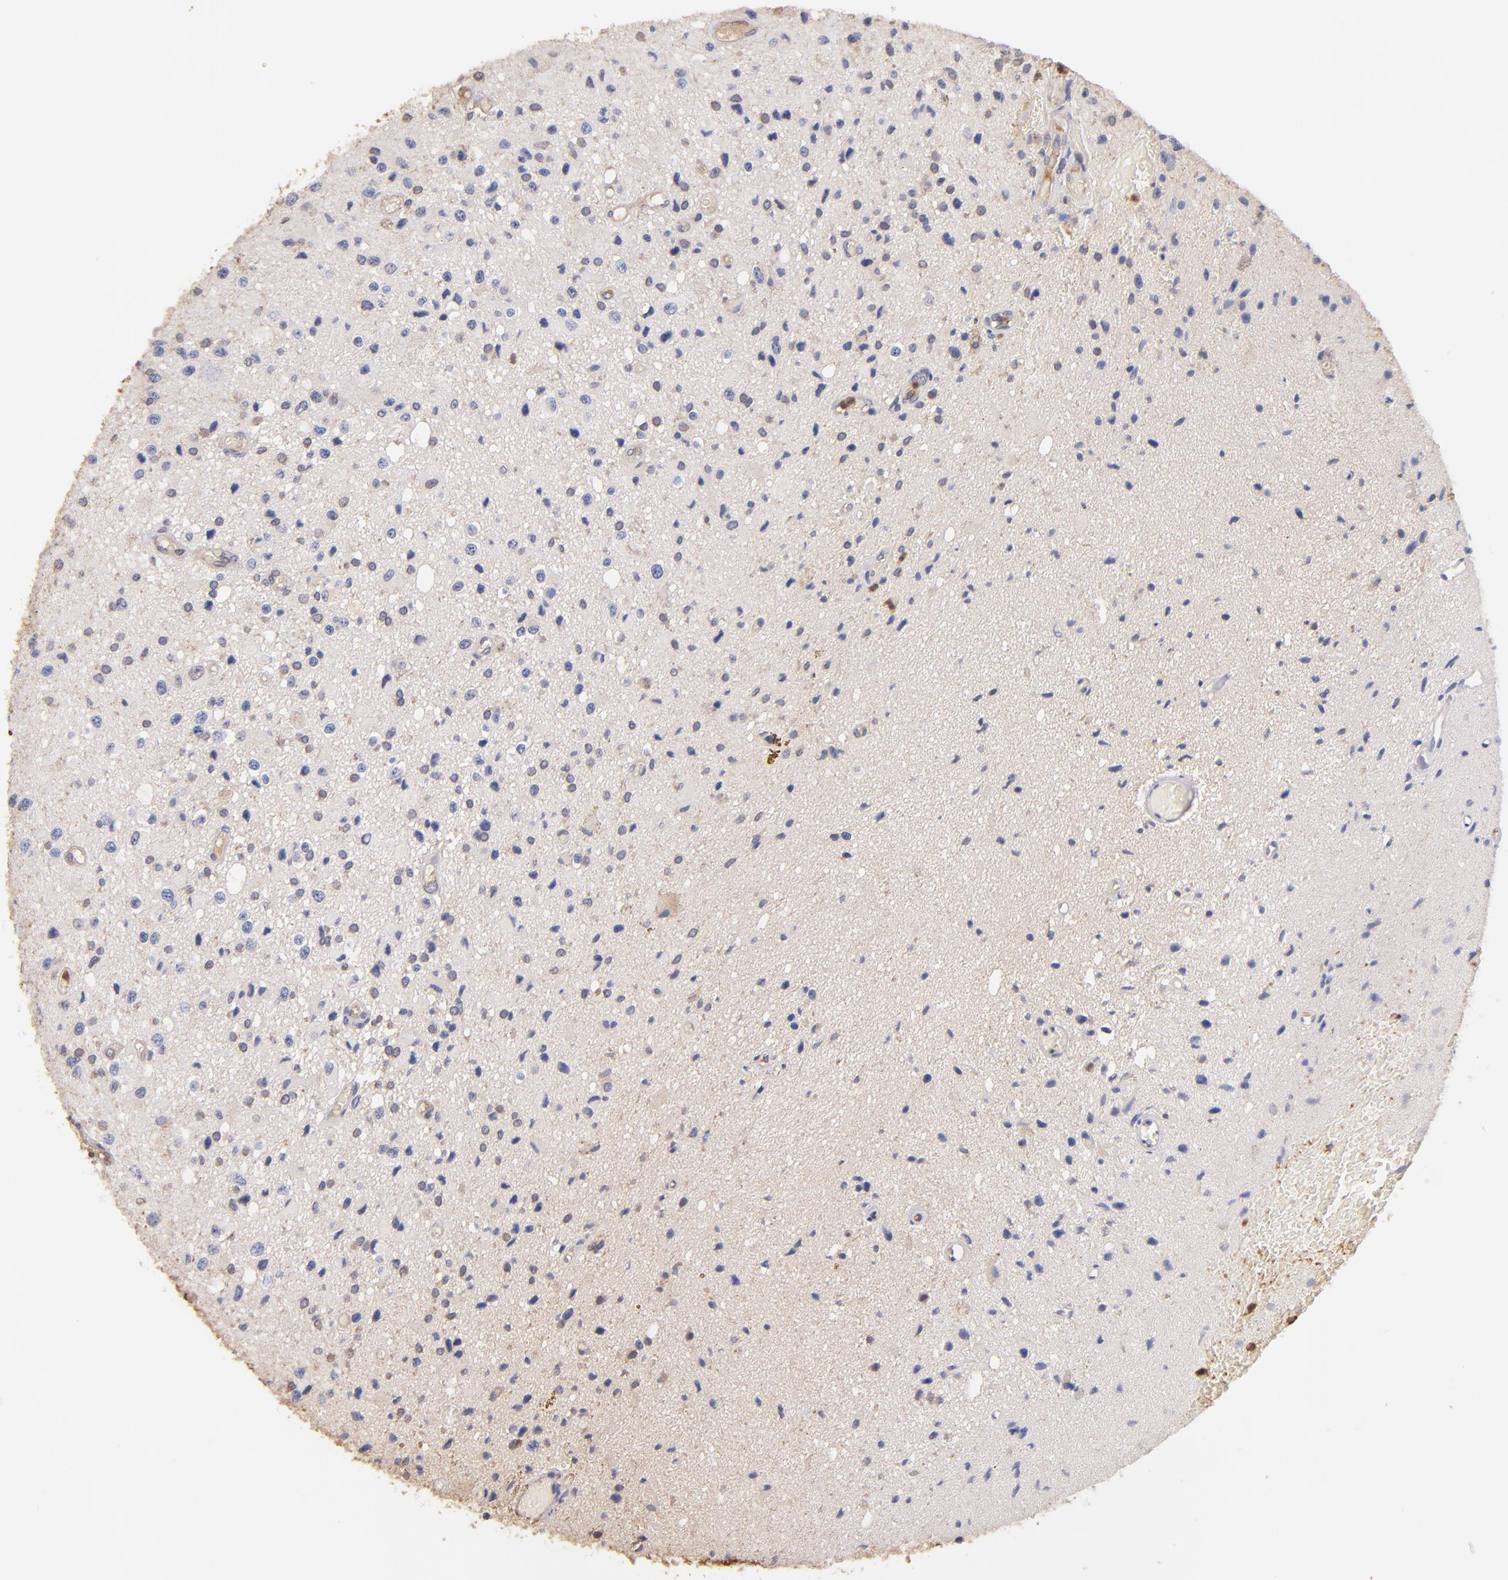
{"staining": {"intensity": "negative", "quantity": "none", "location": "none"}, "tissue": "glioma", "cell_type": "Tumor cells", "image_type": "cancer", "snomed": [{"axis": "morphology", "description": "Glioma, malignant, Low grade"}, {"axis": "topography", "description": "Brain"}], "caption": "This is an immunohistochemistry histopathology image of human glioma. There is no positivity in tumor cells.", "gene": "RO60", "patient": {"sex": "male", "age": 58}}